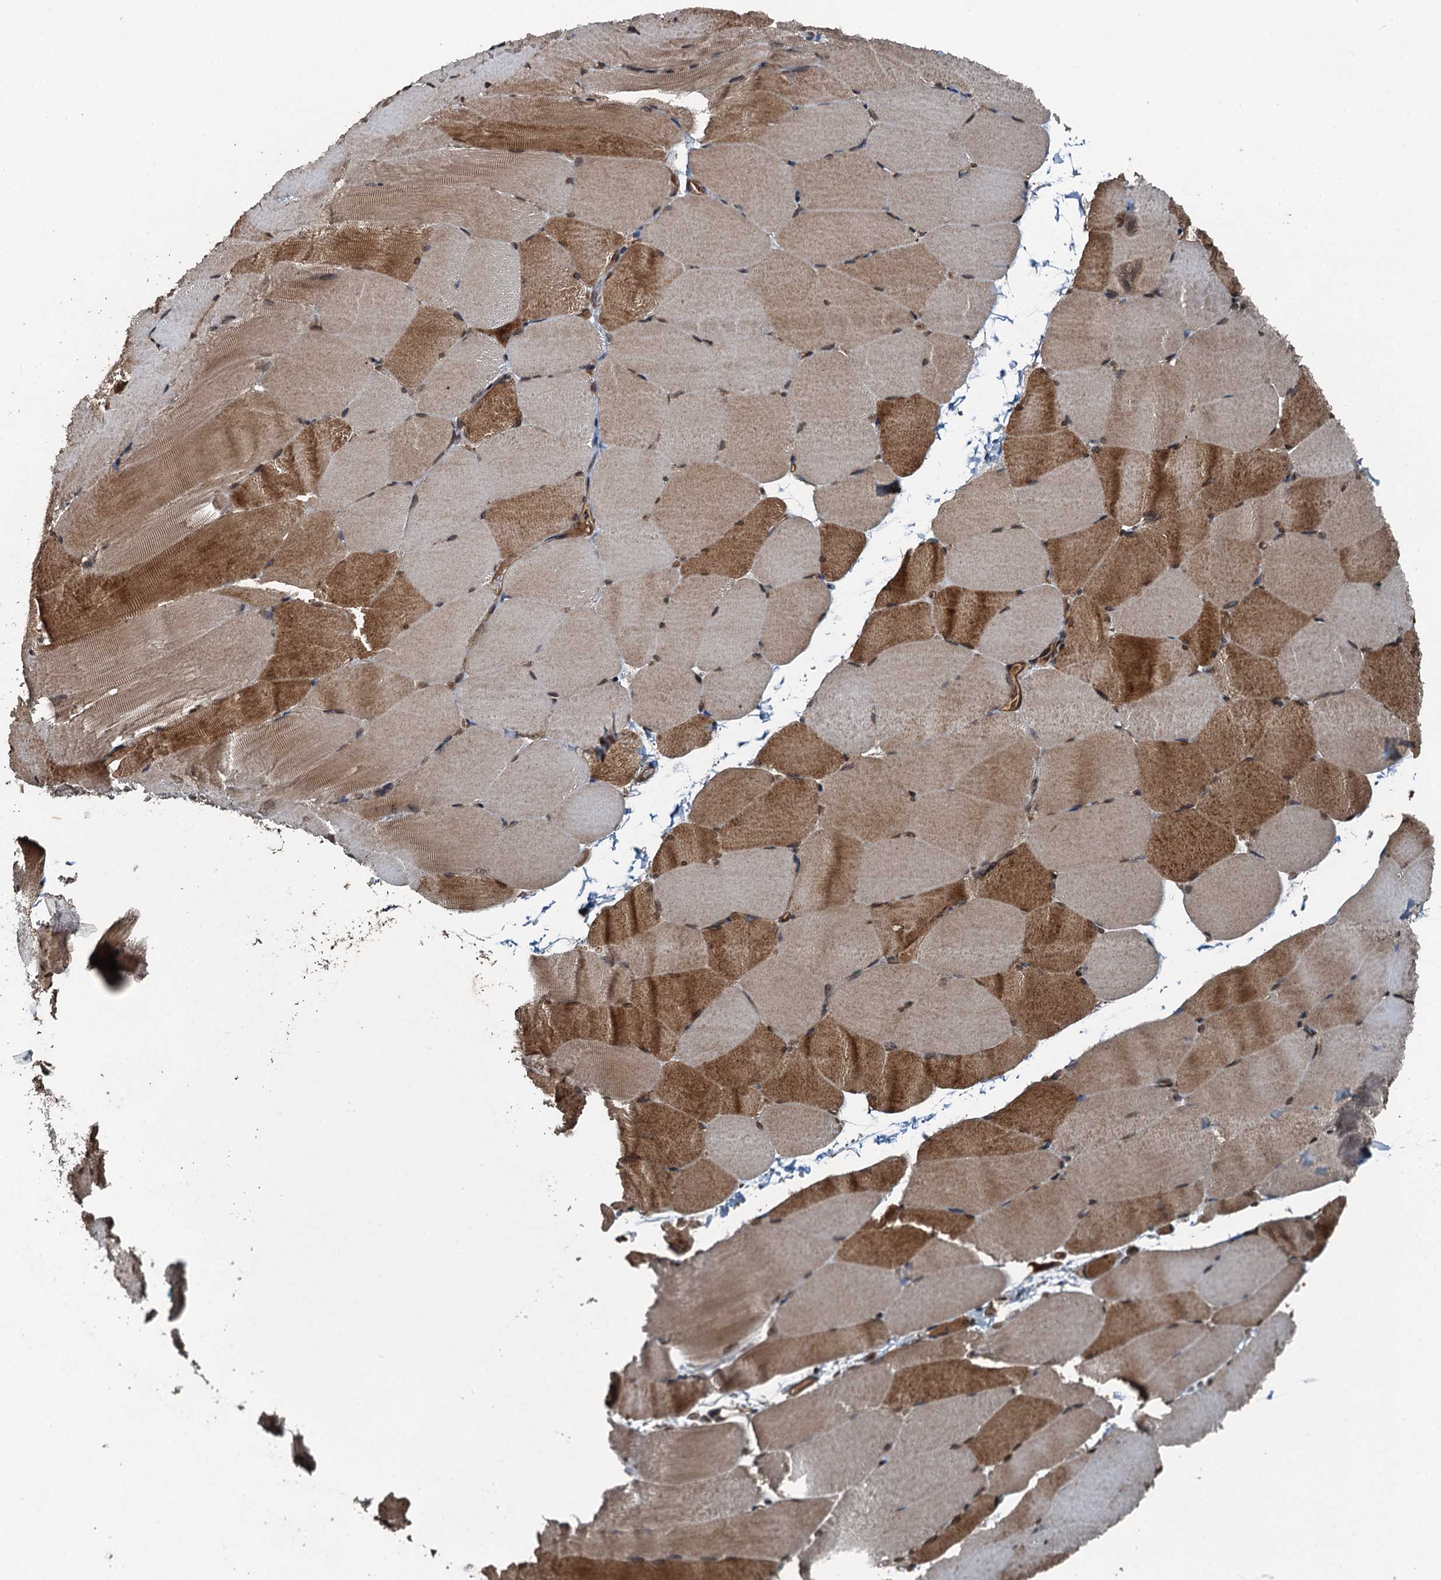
{"staining": {"intensity": "moderate", "quantity": "25%-75%", "location": "cytoplasmic/membranous,nuclear"}, "tissue": "skeletal muscle", "cell_type": "Myocytes", "image_type": "normal", "snomed": [{"axis": "morphology", "description": "Normal tissue, NOS"}, {"axis": "topography", "description": "Skeletal muscle"}, {"axis": "topography", "description": "Parathyroid gland"}], "caption": "Immunohistochemistry of normal human skeletal muscle exhibits medium levels of moderate cytoplasmic/membranous,nuclear positivity in approximately 25%-75% of myocytes.", "gene": "TCTN1", "patient": {"sex": "female", "age": 37}}